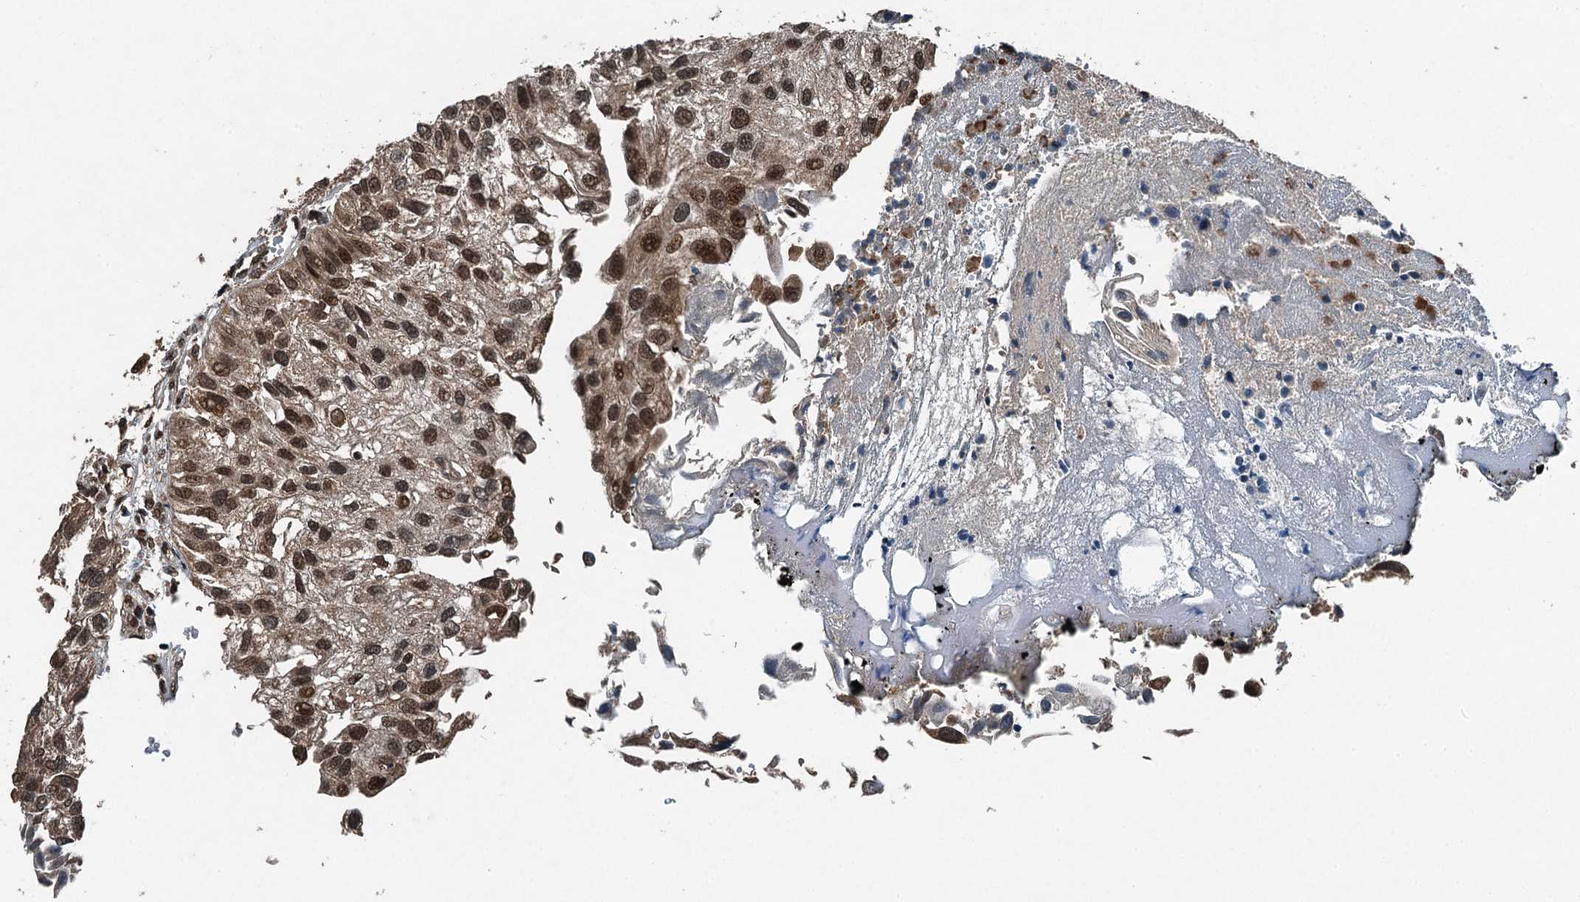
{"staining": {"intensity": "strong", "quantity": ">75%", "location": "nuclear"}, "tissue": "urothelial cancer", "cell_type": "Tumor cells", "image_type": "cancer", "snomed": [{"axis": "morphology", "description": "Urothelial carcinoma, Low grade"}, {"axis": "topography", "description": "Urinary bladder"}], "caption": "Brown immunohistochemical staining in human urothelial carcinoma (low-grade) reveals strong nuclear staining in about >75% of tumor cells.", "gene": "UBXN6", "patient": {"sex": "female", "age": 89}}